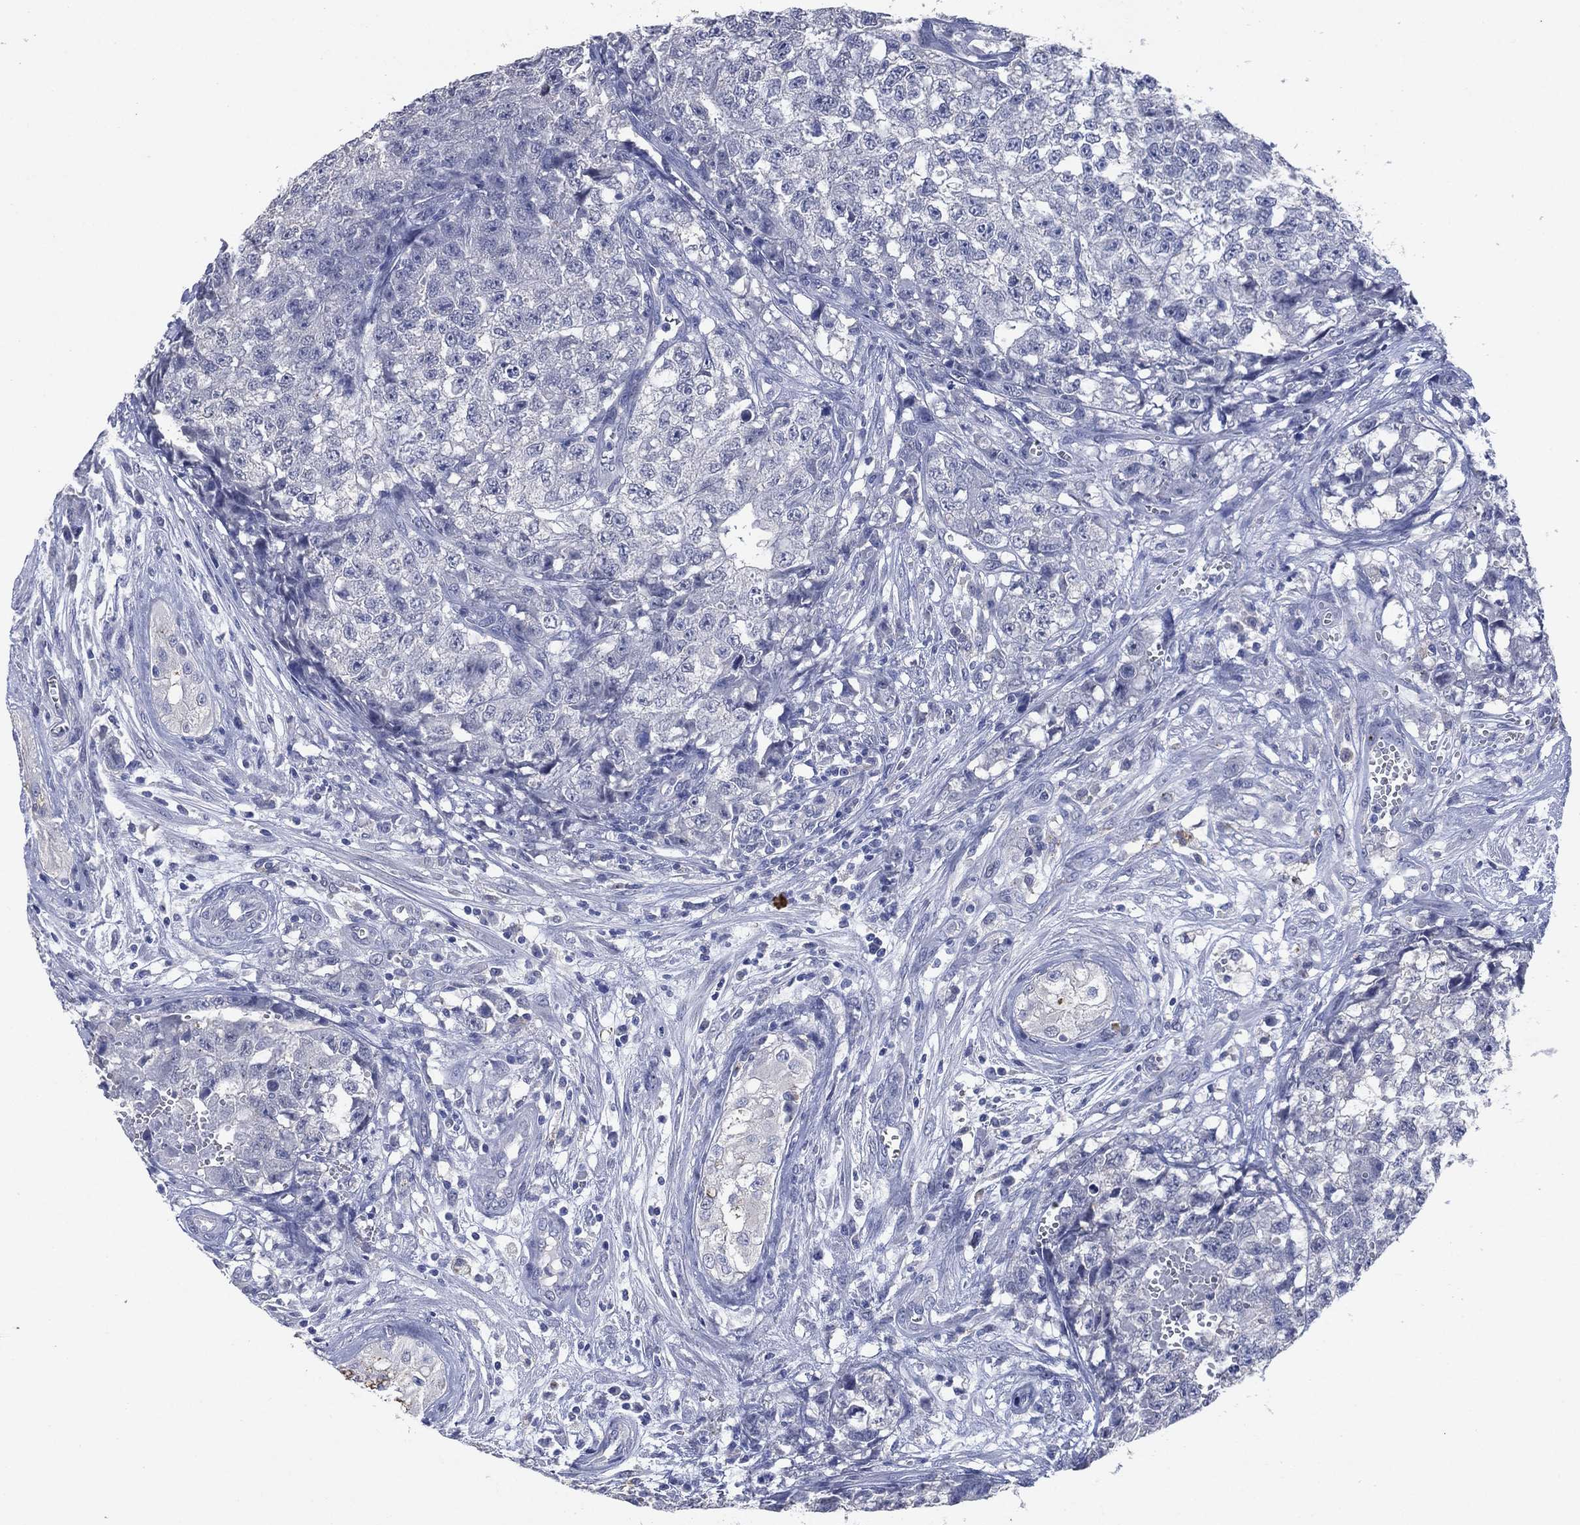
{"staining": {"intensity": "negative", "quantity": "none", "location": "none"}, "tissue": "testis cancer", "cell_type": "Tumor cells", "image_type": "cancer", "snomed": [{"axis": "morphology", "description": "Seminoma, NOS"}, {"axis": "morphology", "description": "Carcinoma, Embryonal, NOS"}, {"axis": "topography", "description": "Testis"}], "caption": "A photomicrograph of testis cancer (embryonal carcinoma) stained for a protein shows no brown staining in tumor cells. (Stains: DAB IHC with hematoxylin counter stain, Microscopy: brightfield microscopy at high magnification).", "gene": "FSCN2", "patient": {"sex": "male", "age": 22}}